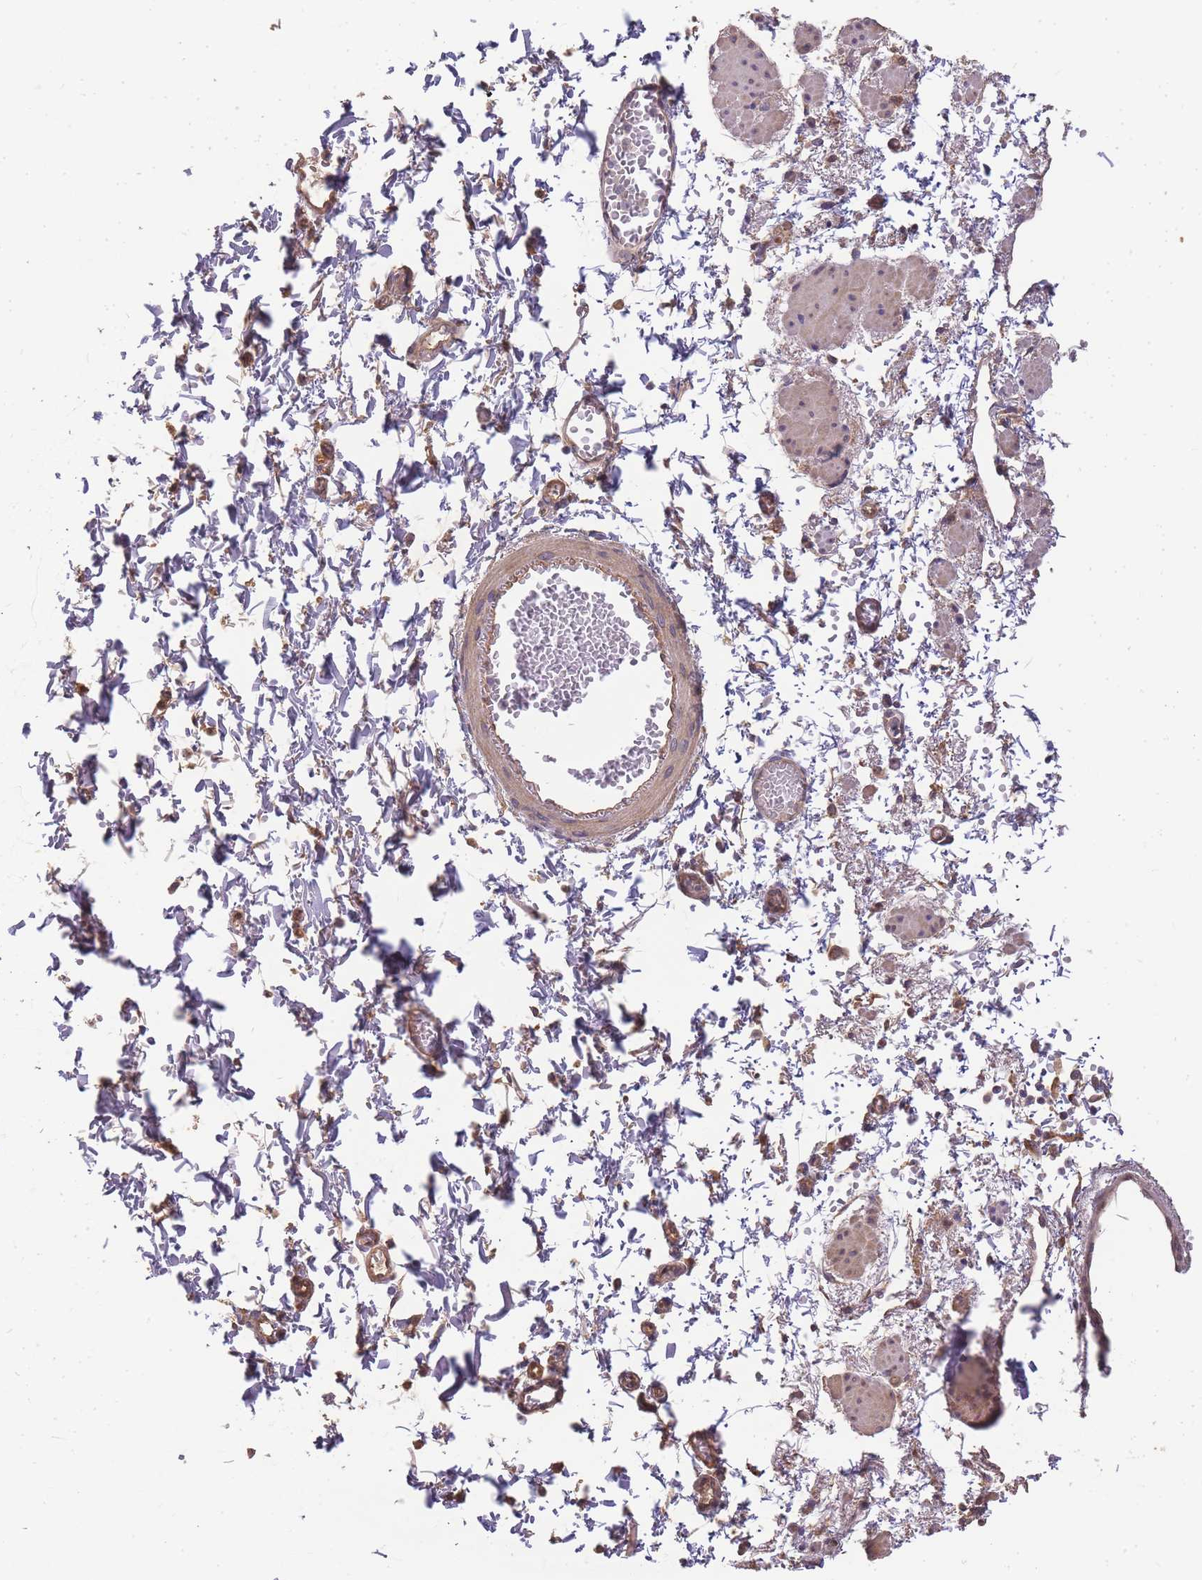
{"staining": {"intensity": "moderate", "quantity": "25%-75%", "location": "nuclear"}, "tissue": "esophagus", "cell_type": "Squamous epithelial cells", "image_type": "normal", "snomed": [{"axis": "morphology", "description": "Normal tissue, NOS"}, {"axis": "topography", "description": "Esophagus"}], "caption": "IHC photomicrograph of benign human esophagus stained for a protein (brown), which shows medium levels of moderate nuclear staining in about 25%-75% of squamous epithelial cells.", "gene": "CDKN2AIPNL", "patient": {"sex": "male", "age": 81}}